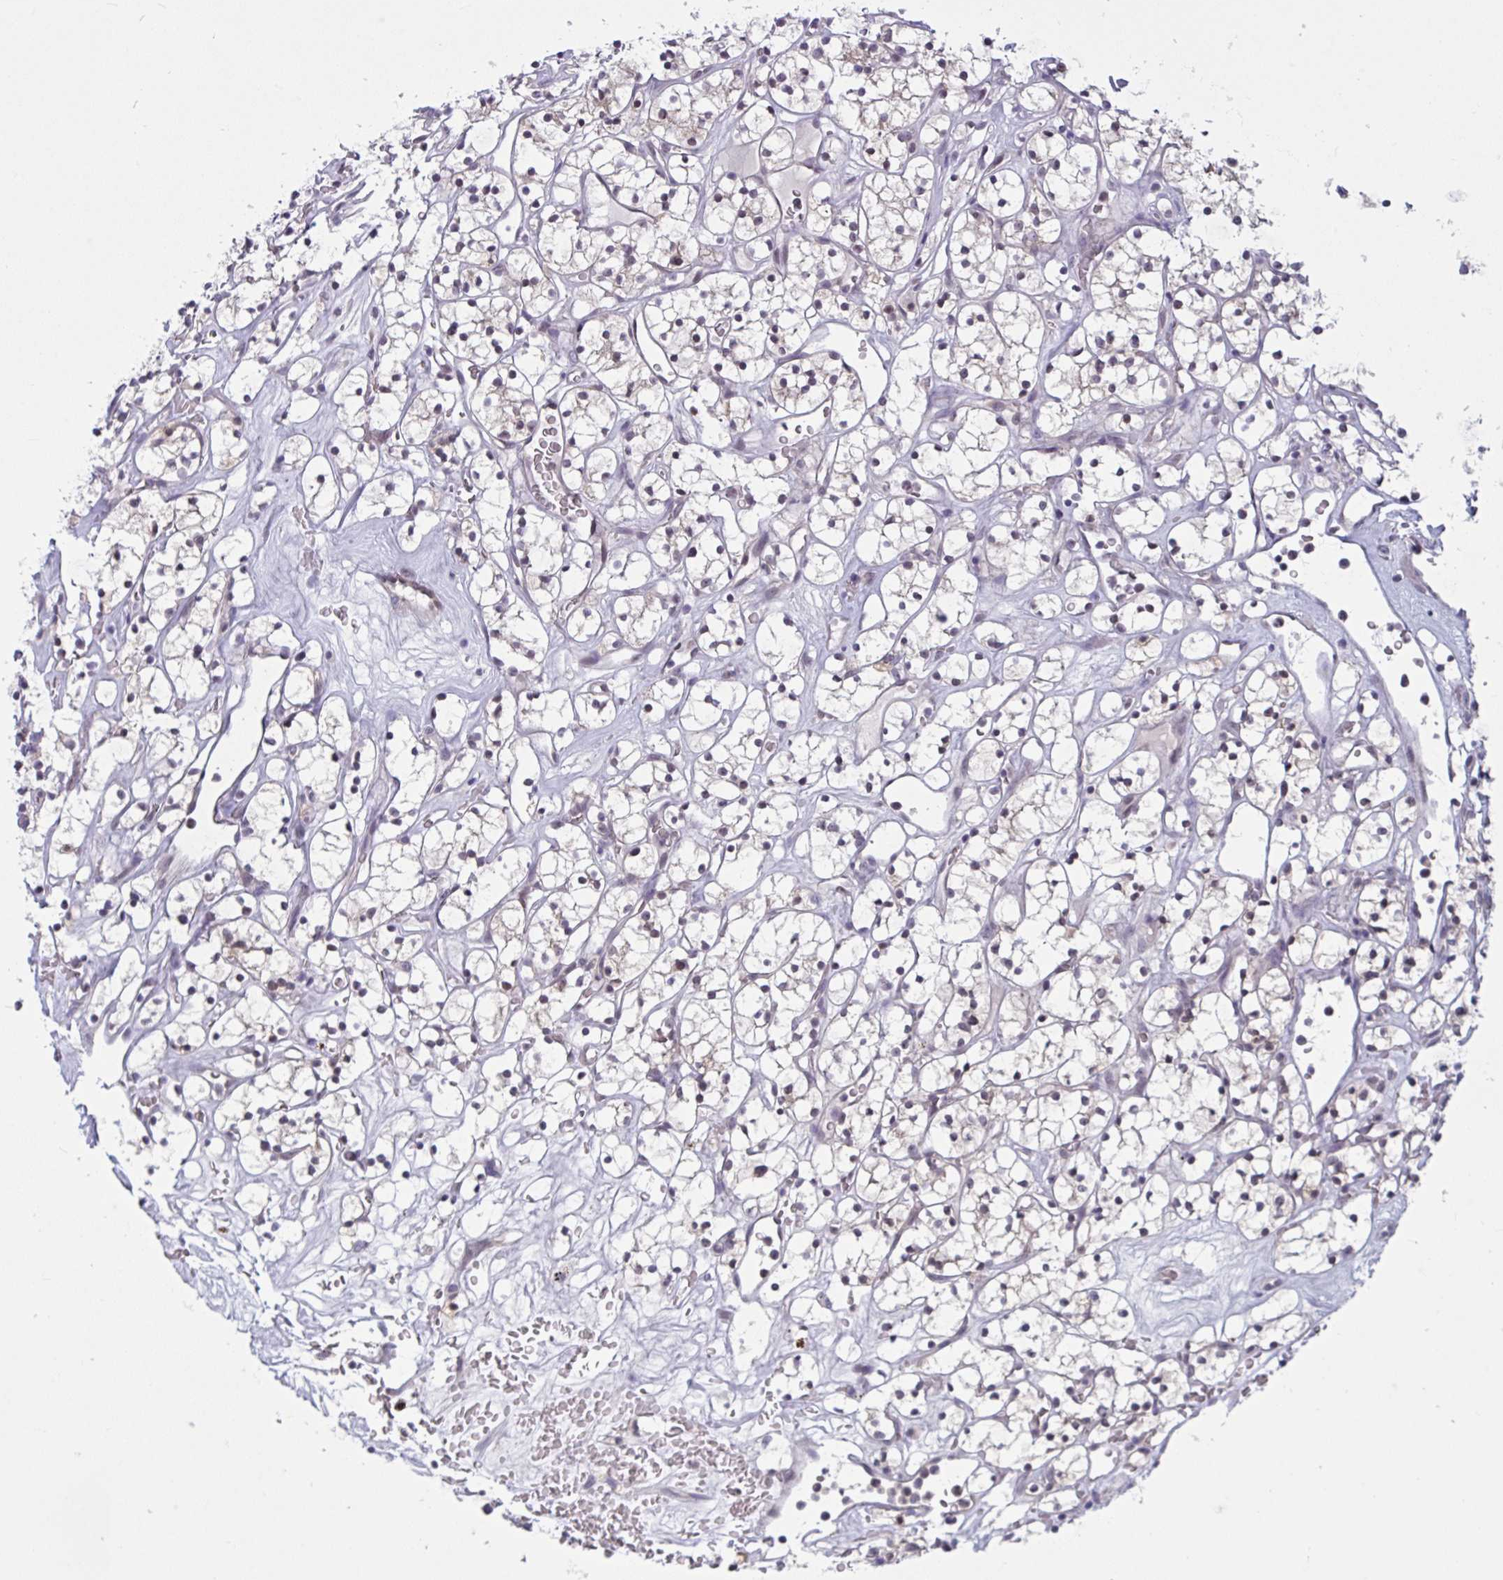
{"staining": {"intensity": "weak", "quantity": "<25%", "location": "cytoplasmic/membranous"}, "tissue": "renal cancer", "cell_type": "Tumor cells", "image_type": "cancer", "snomed": [{"axis": "morphology", "description": "Adenocarcinoma, NOS"}, {"axis": "topography", "description": "Kidney"}], "caption": "Tumor cells are negative for brown protein staining in renal cancer.", "gene": "TSN", "patient": {"sex": "female", "age": 64}}